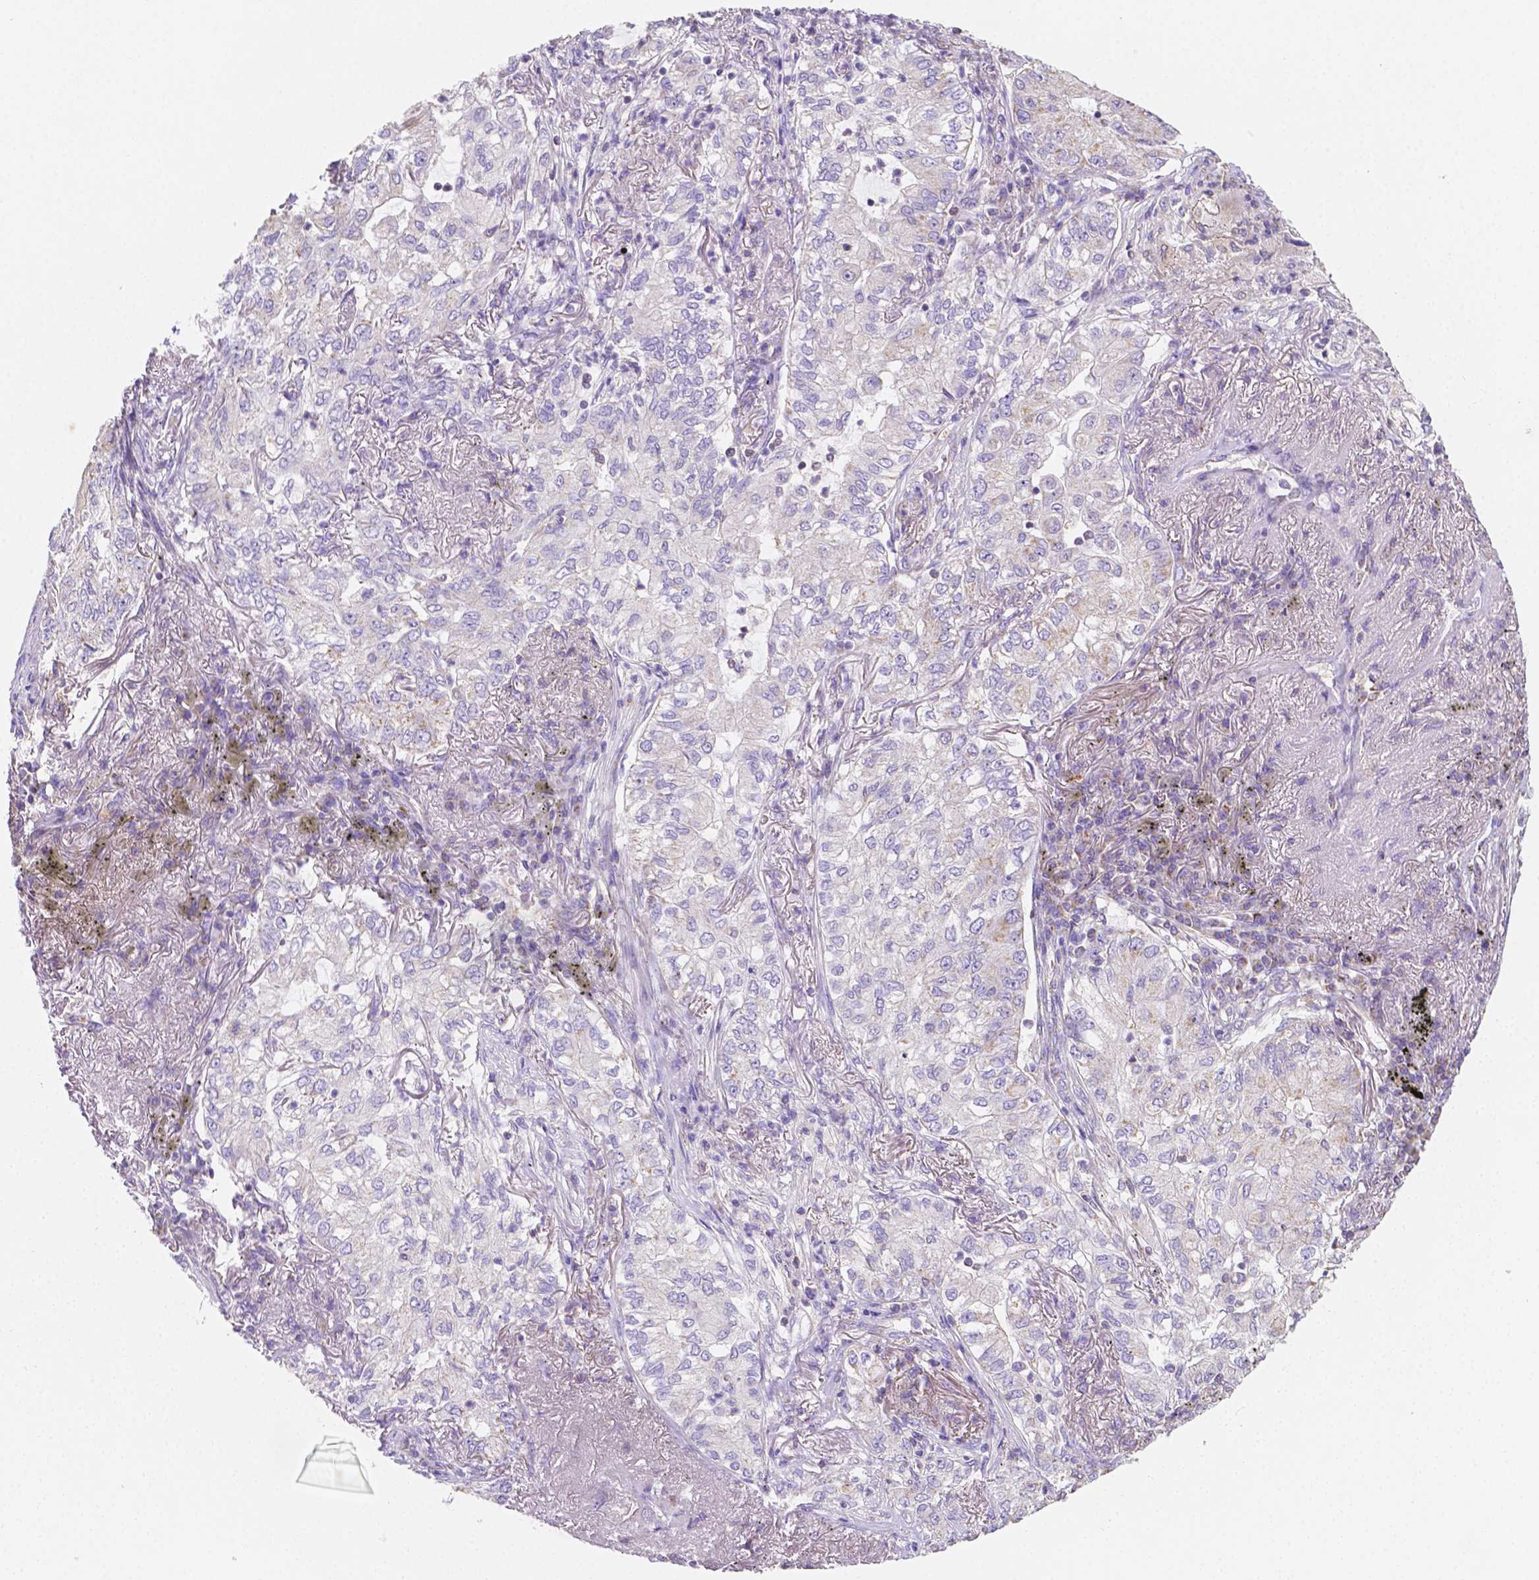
{"staining": {"intensity": "moderate", "quantity": "<25%", "location": "cytoplasmic/membranous"}, "tissue": "lung cancer", "cell_type": "Tumor cells", "image_type": "cancer", "snomed": [{"axis": "morphology", "description": "Adenocarcinoma, NOS"}, {"axis": "topography", "description": "Lung"}], "caption": "Immunohistochemical staining of human lung cancer (adenocarcinoma) demonstrates low levels of moderate cytoplasmic/membranous protein staining in approximately <25% of tumor cells. (DAB (3,3'-diaminobenzidine) IHC, brown staining for protein, blue staining for nuclei).", "gene": "SGTB", "patient": {"sex": "female", "age": 73}}